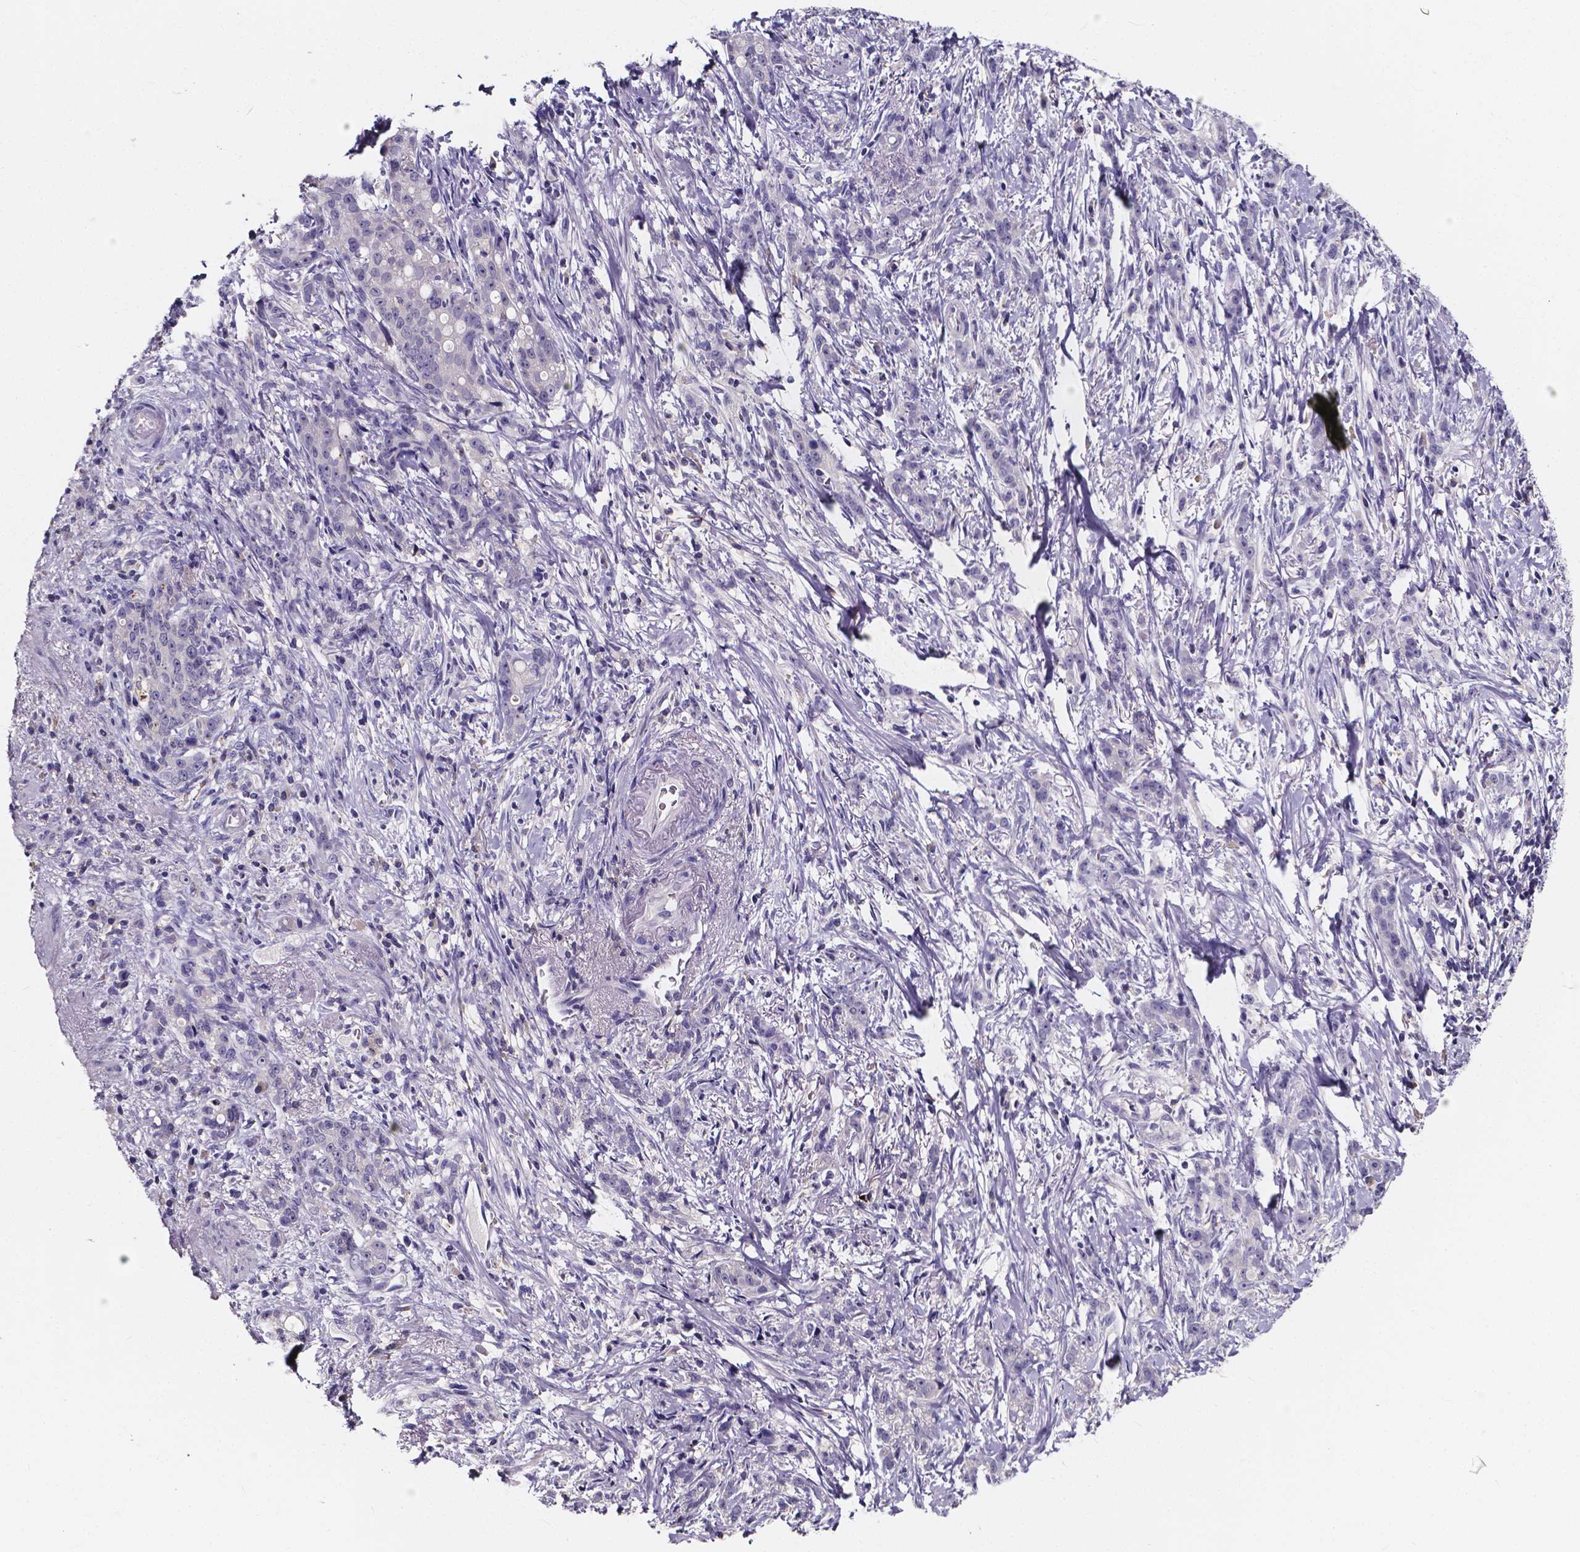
{"staining": {"intensity": "negative", "quantity": "none", "location": "none"}, "tissue": "stomach cancer", "cell_type": "Tumor cells", "image_type": "cancer", "snomed": [{"axis": "morphology", "description": "Adenocarcinoma, NOS"}, {"axis": "topography", "description": "Stomach, lower"}], "caption": "An IHC photomicrograph of adenocarcinoma (stomach) is shown. There is no staining in tumor cells of adenocarcinoma (stomach).", "gene": "SPOCD1", "patient": {"sex": "male", "age": 88}}